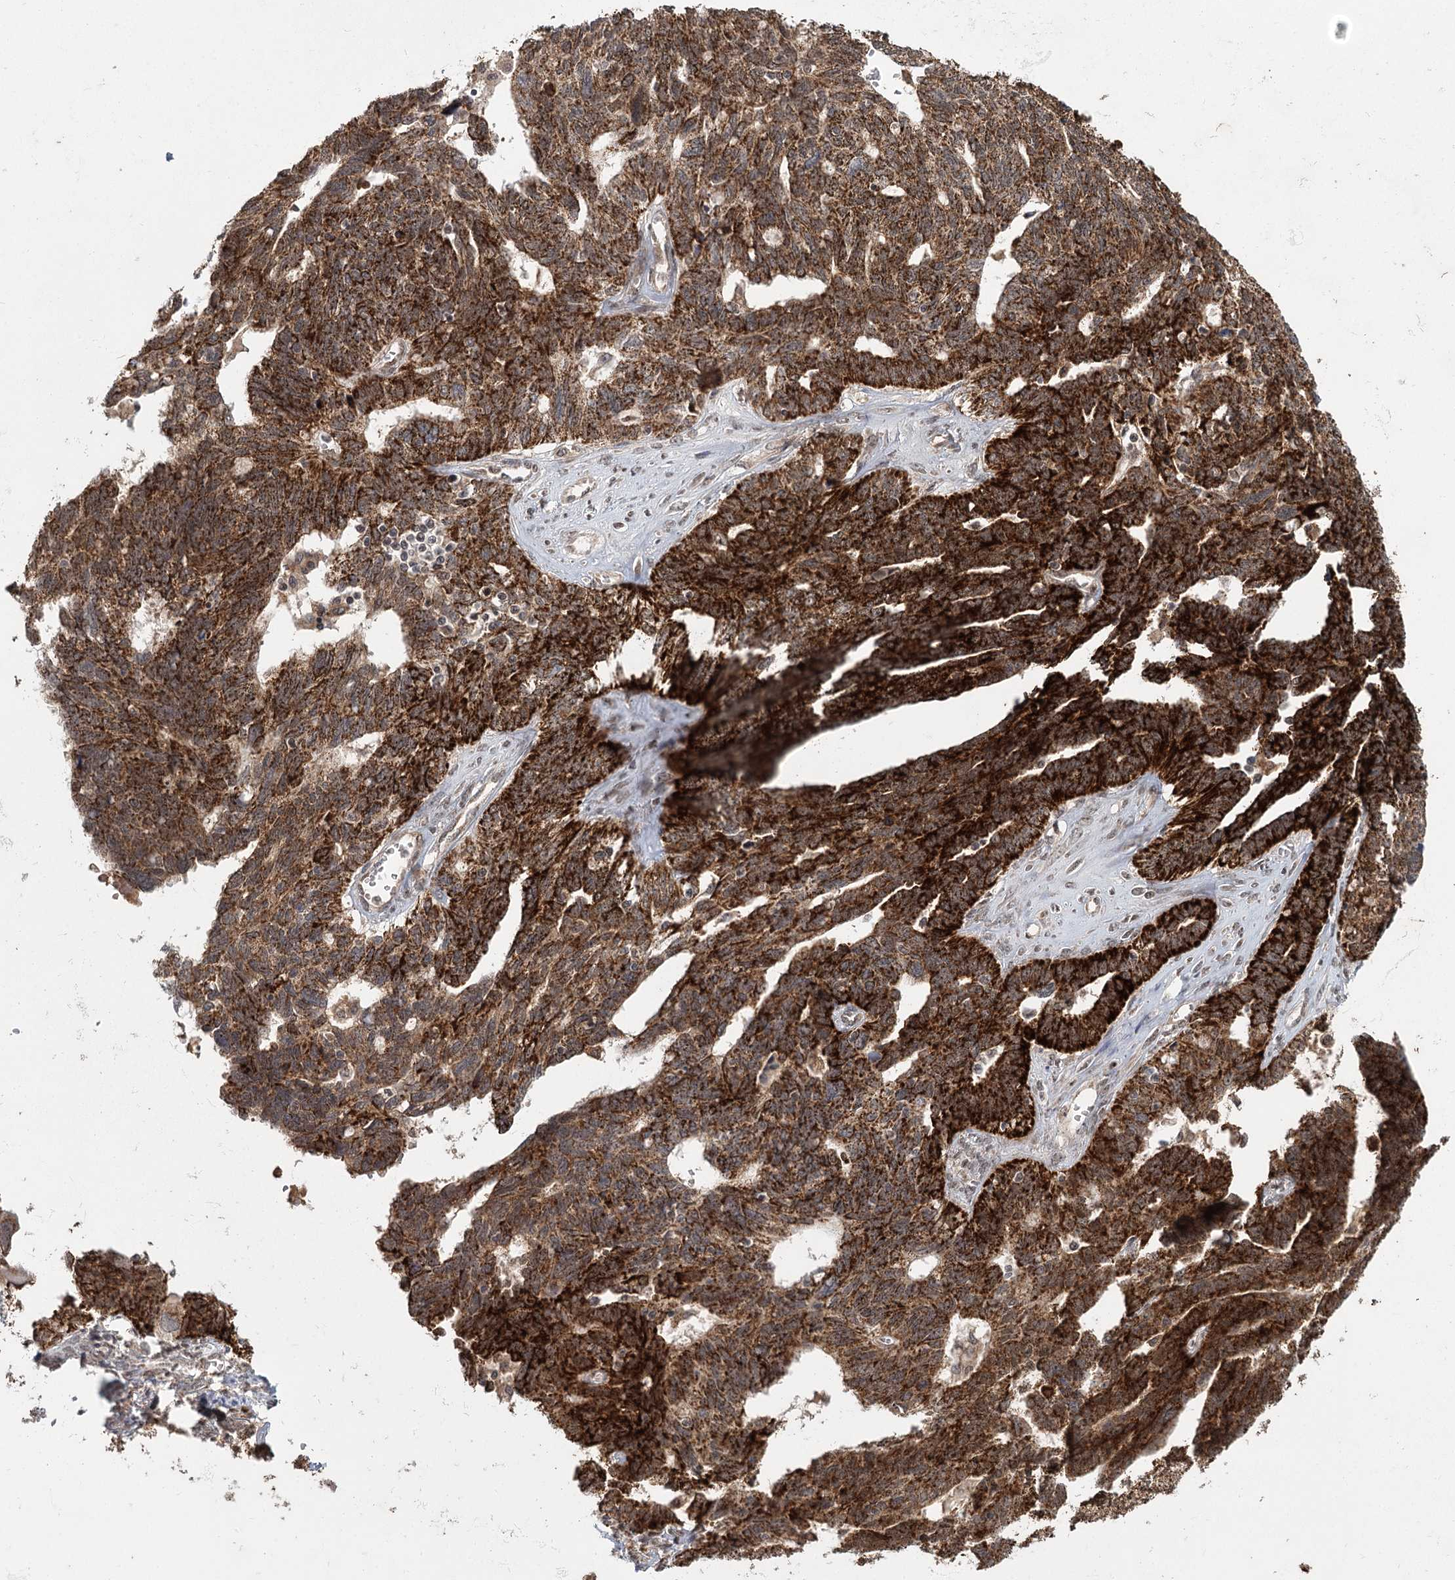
{"staining": {"intensity": "strong", "quantity": ">75%", "location": "cytoplasmic/membranous"}, "tissue": "ovarian cancer", "cell_type": "Tumor cells", "image_type": "cancer", "snomed": [{"axis": "morphology", "description": "Cystadenocarcinoma, serous, NOS"}, {"axis": "topography", "description": "Ovary"}], "caption": "The immunohistochemical stain shows strong cytoplasmic/membranous positivity in tumor cells of ovarian serous cystadenocarcinoma tissue. The staining is performed using DAB (3,3'-diaminobenzidine) brown chromogen to label protein expression. The nuclei are counter-stained blue using hematoxylin.", "gene": "ZCCHC24", "patient": {"sex": "female", "age": 79}}